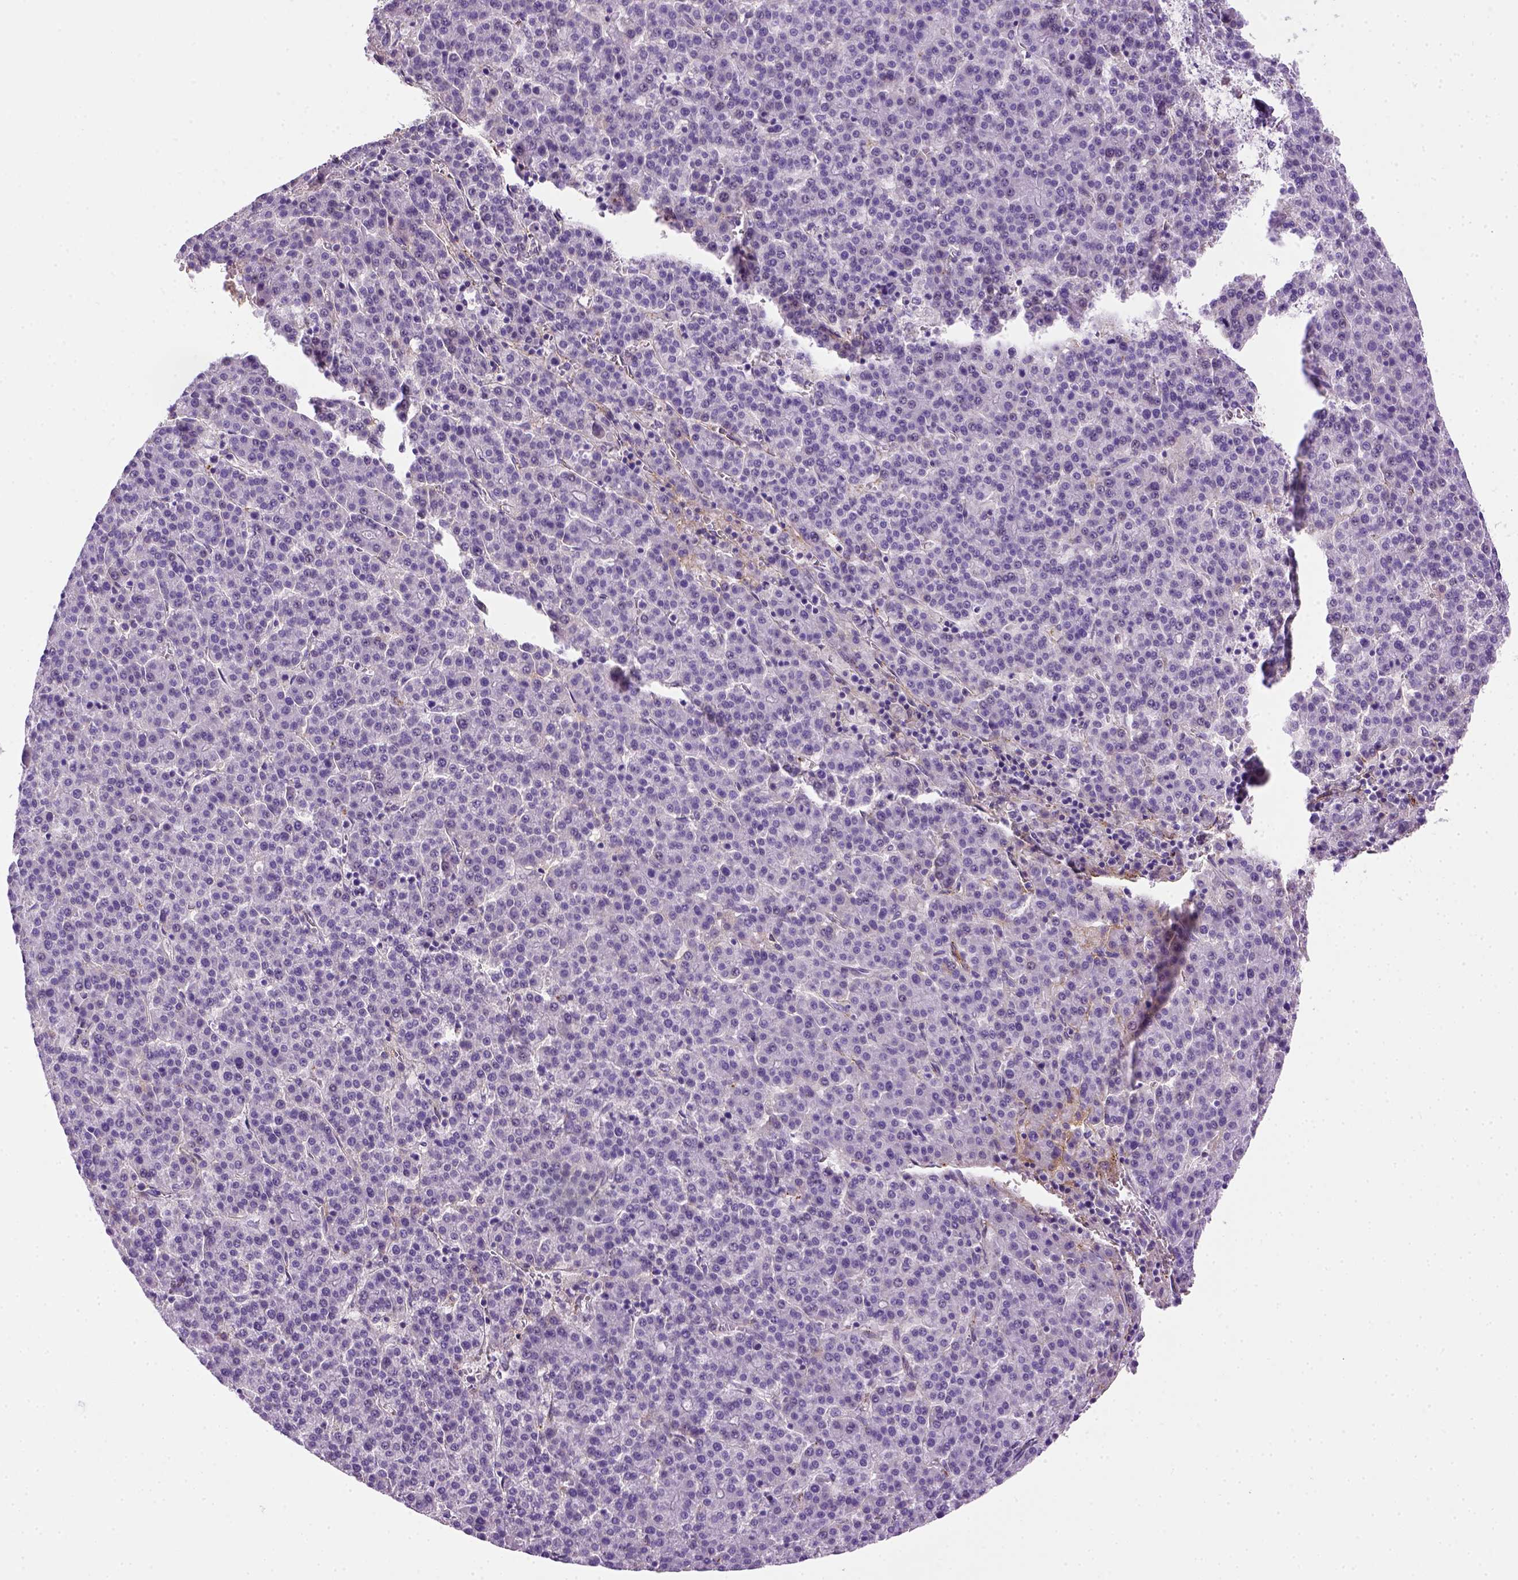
{"staining": {"intensity": "negative", "quantity": "none", "location": "none"}, "tissue": "liver cancer", "cell_type": "Tumor cells", "image_type": "cancer", "snomed": [{"axis": "morphology", "description": "Carcinoma, Hepatocellular, NOS"}, {"axis": "topography", "description": "Liver"}], "caption": "Immunohistochemistry (IHC) of human liver cancer displays no staining in tumor cells. (DAB immunohistochemistry with hematoxylin counter stain).", "gene": "VWF", "patient": {"sex": "female", "age": 58}}